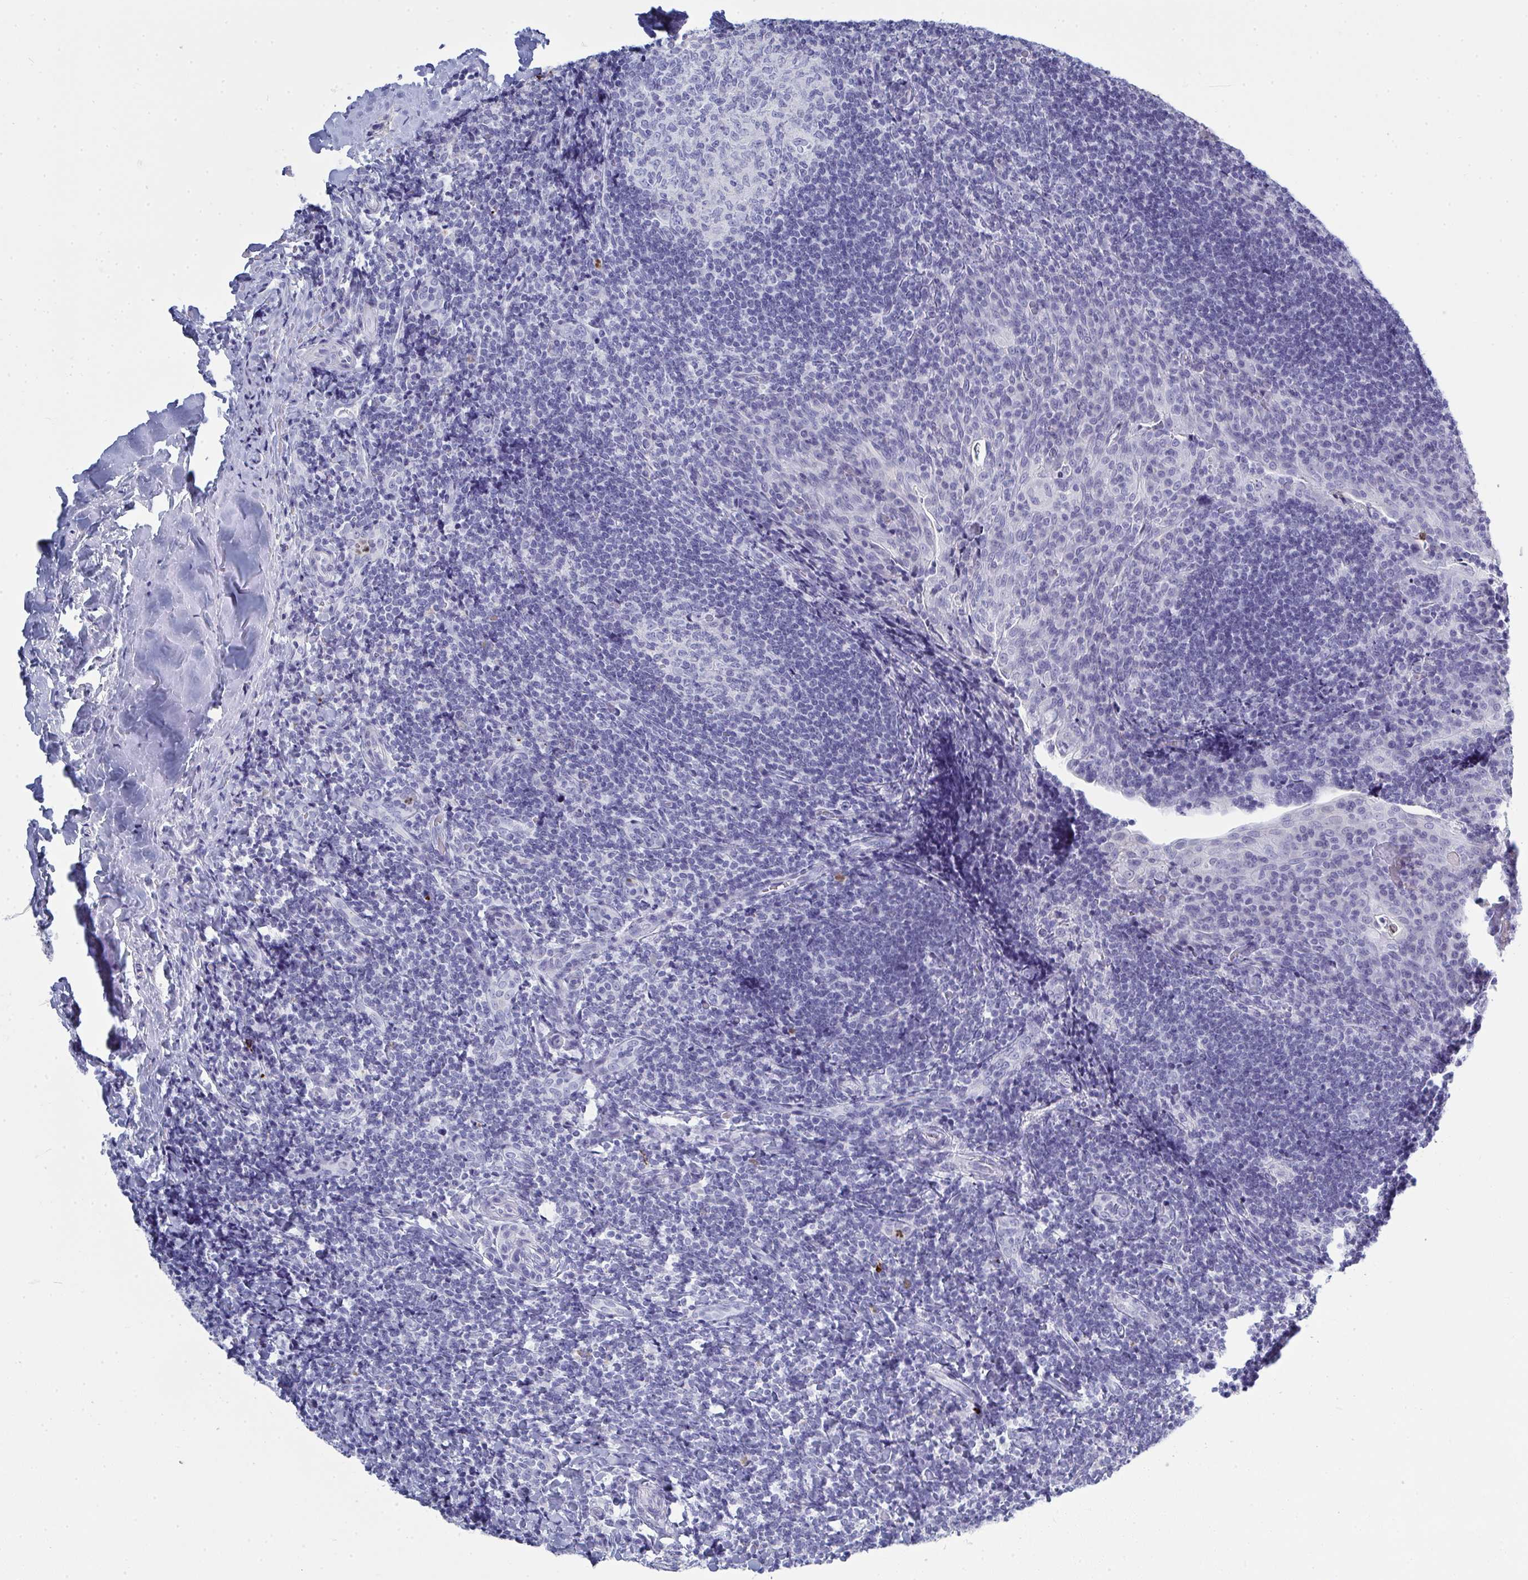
{"staining": {"intensity": "negative", "quantity": "none", "location": "none"}, "tissue": "tonsil", "cell_type": "Germinal center cells", "image_type": "normal", "snomed": [{"axis": "morphology", "description": "Normal tissue, NOS"}, {"axis": "topography", "description": "Tonsil"}], "caption": "Immunohistochemical staining of benign human tonsil demonstrates no significant expression in germinal center cells. (IHC, brightfield microscopy, high magnification).", "gene": "SERPINB10", "patient": {"sex": "male", "age": 17}}